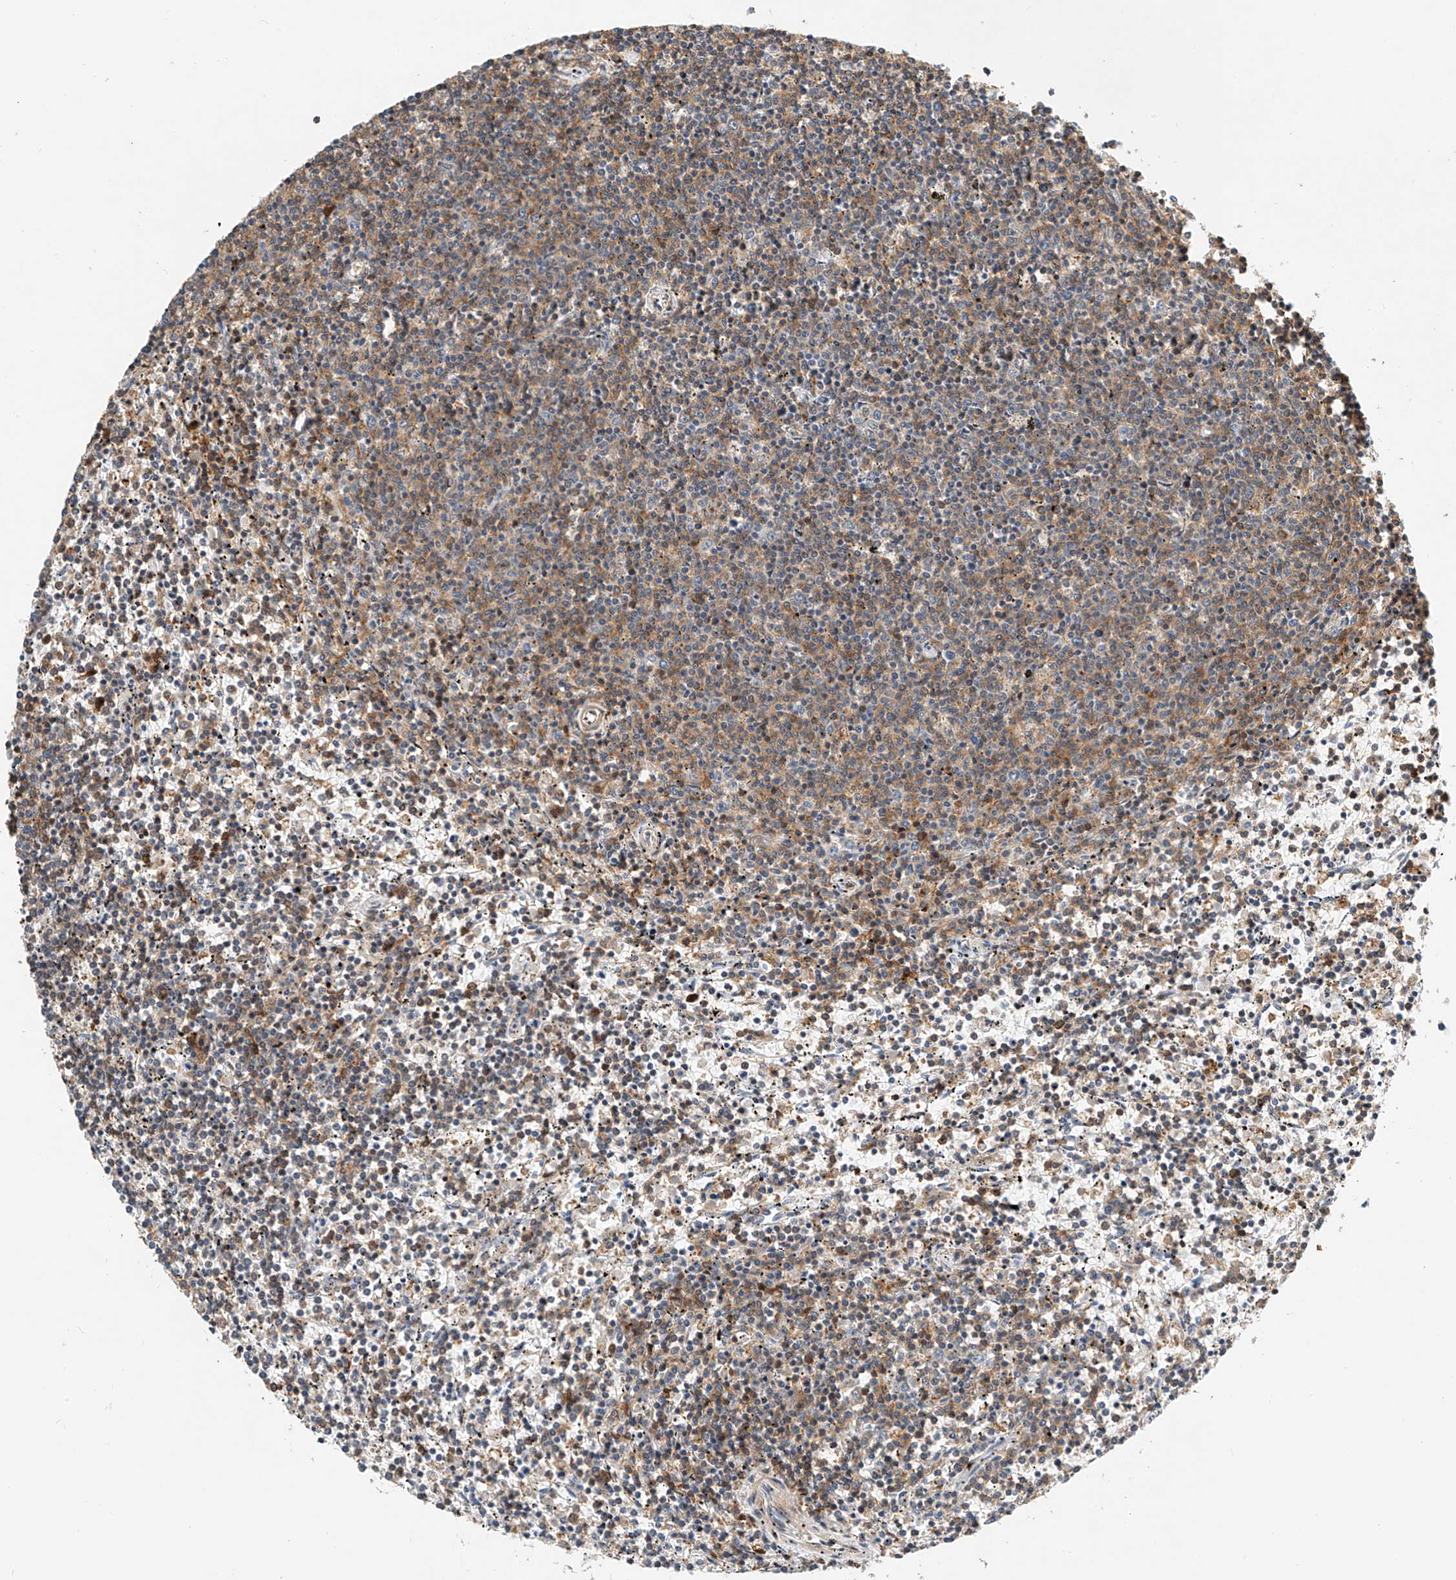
{"staining": {"intensity": "moderate", "quantity": "25%-75%", "location": "cytoplasmic/membranous"}, "tissue": "lymphoma", "cell_type": "Tumor cells", "image_type": "cancer", "snomed": [{"axis": "morphology", "description": "Malignant lymphoma, non-Hodgkin's type, Low grade"}, {"axis": "topography", "description": "Spleen"}], "caption": "Protein expression analysis of human low-grade malignant lymphoma, non-Hodgkin's type reveals moderate cytoplasmic/membranous expression in about 25%-75% of tumor cells.", "gene": "MICAL1", "patient": {"sex": "female", "age": 50}}